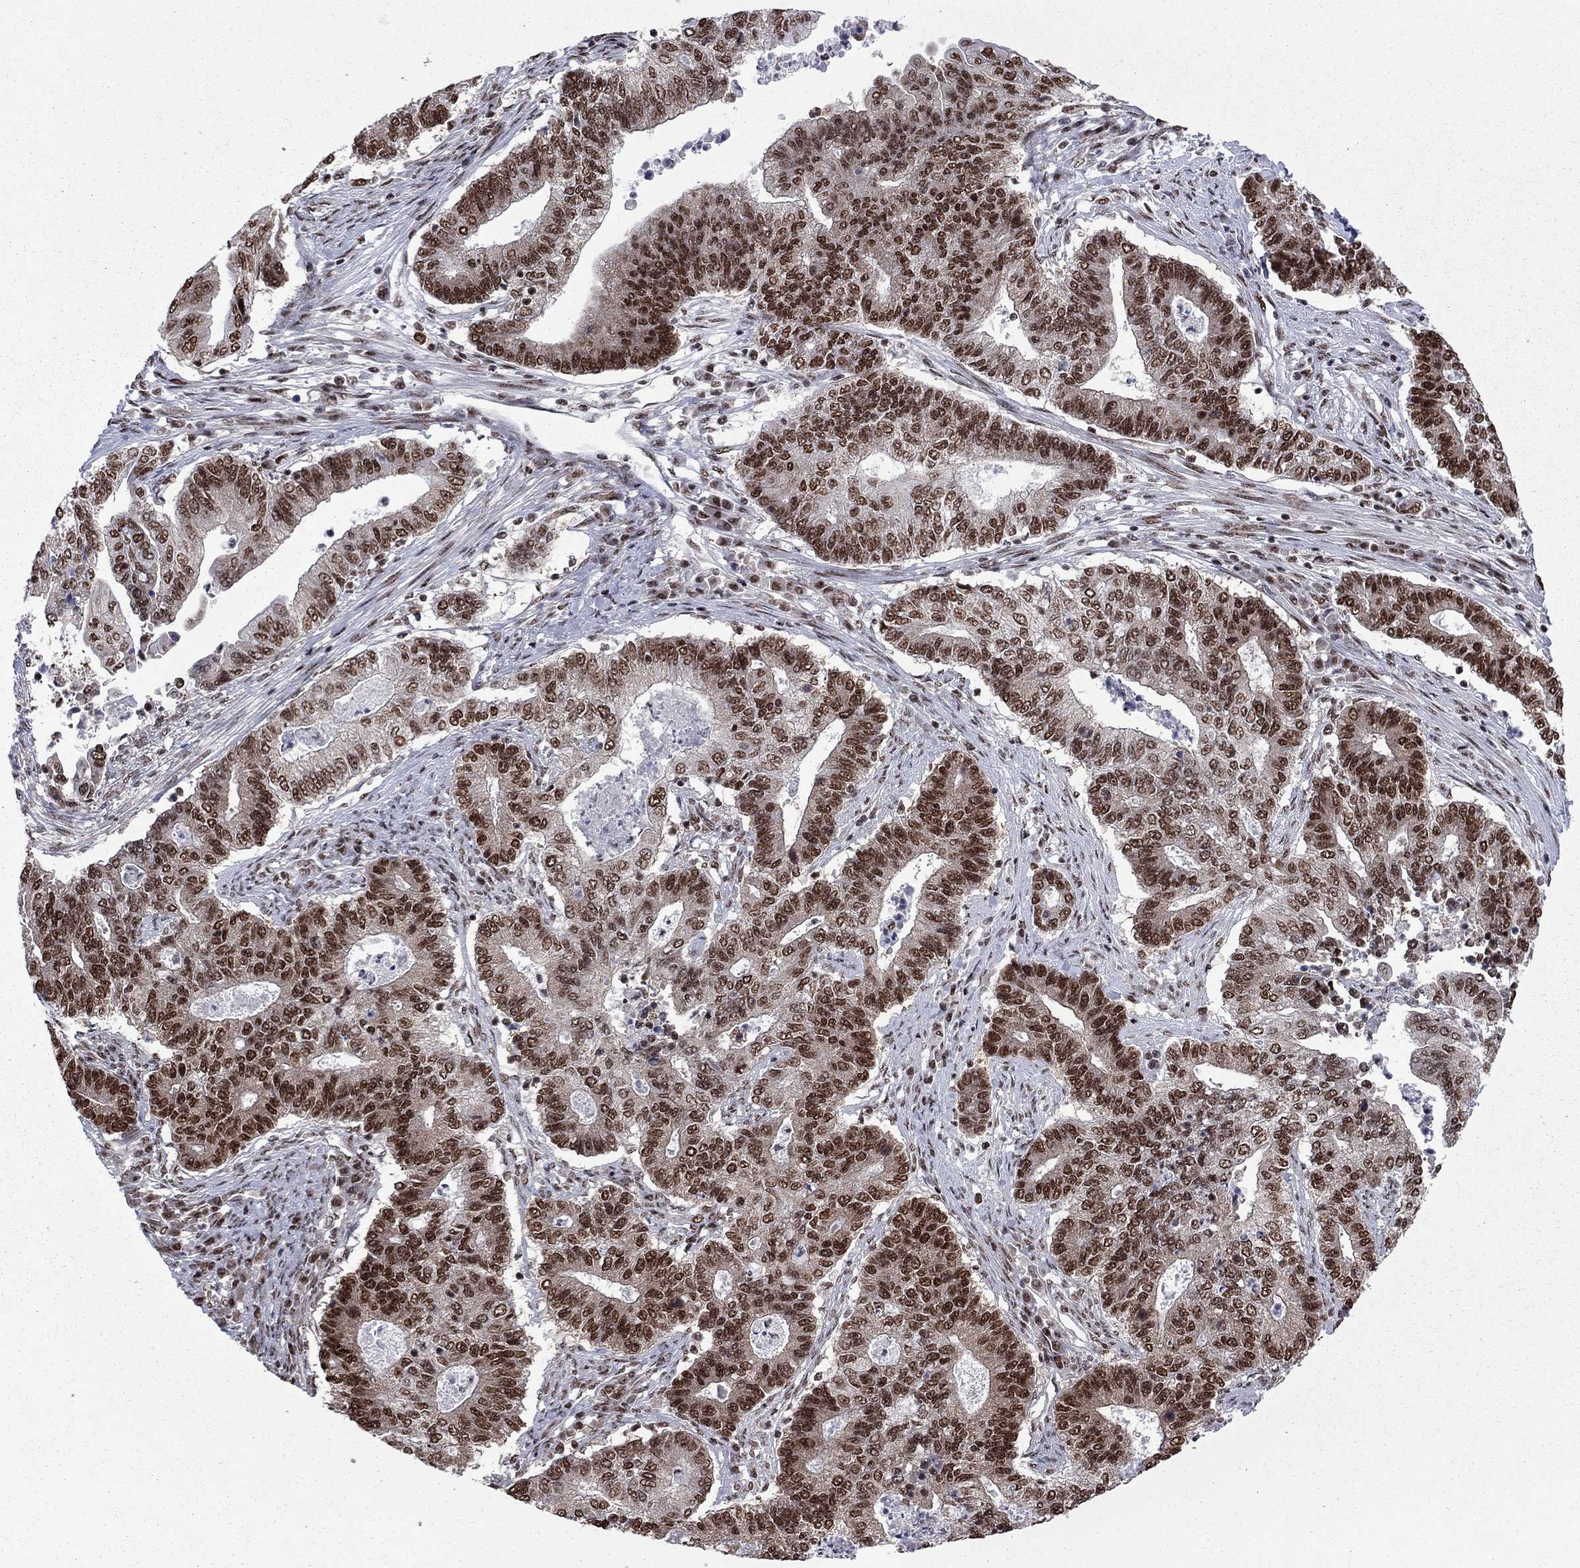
{"staining": {"intensity": "strong", "quantity": ">75%", "location": "nuclear"}, "tissue": "endometrial cancer", "cell_type": "Tumor cells", "image_type": "cancer", "snomed": [{"axis": "morphology", "description": "Adenocarcinoma, NOS"}, {"axis": "topography", "description": "Uterus"}, {"axis": "topography", "description": "Endometrium"}], "caption": "IHC micrograph of human endometrial cancer (adenocarcinoma) stained for a protein (brown), which shows high levels of strong nuclear expression in approximately >75% of tumor cells.", "gene": "MED25", "patient": {"sex": "female", "age": 54}}